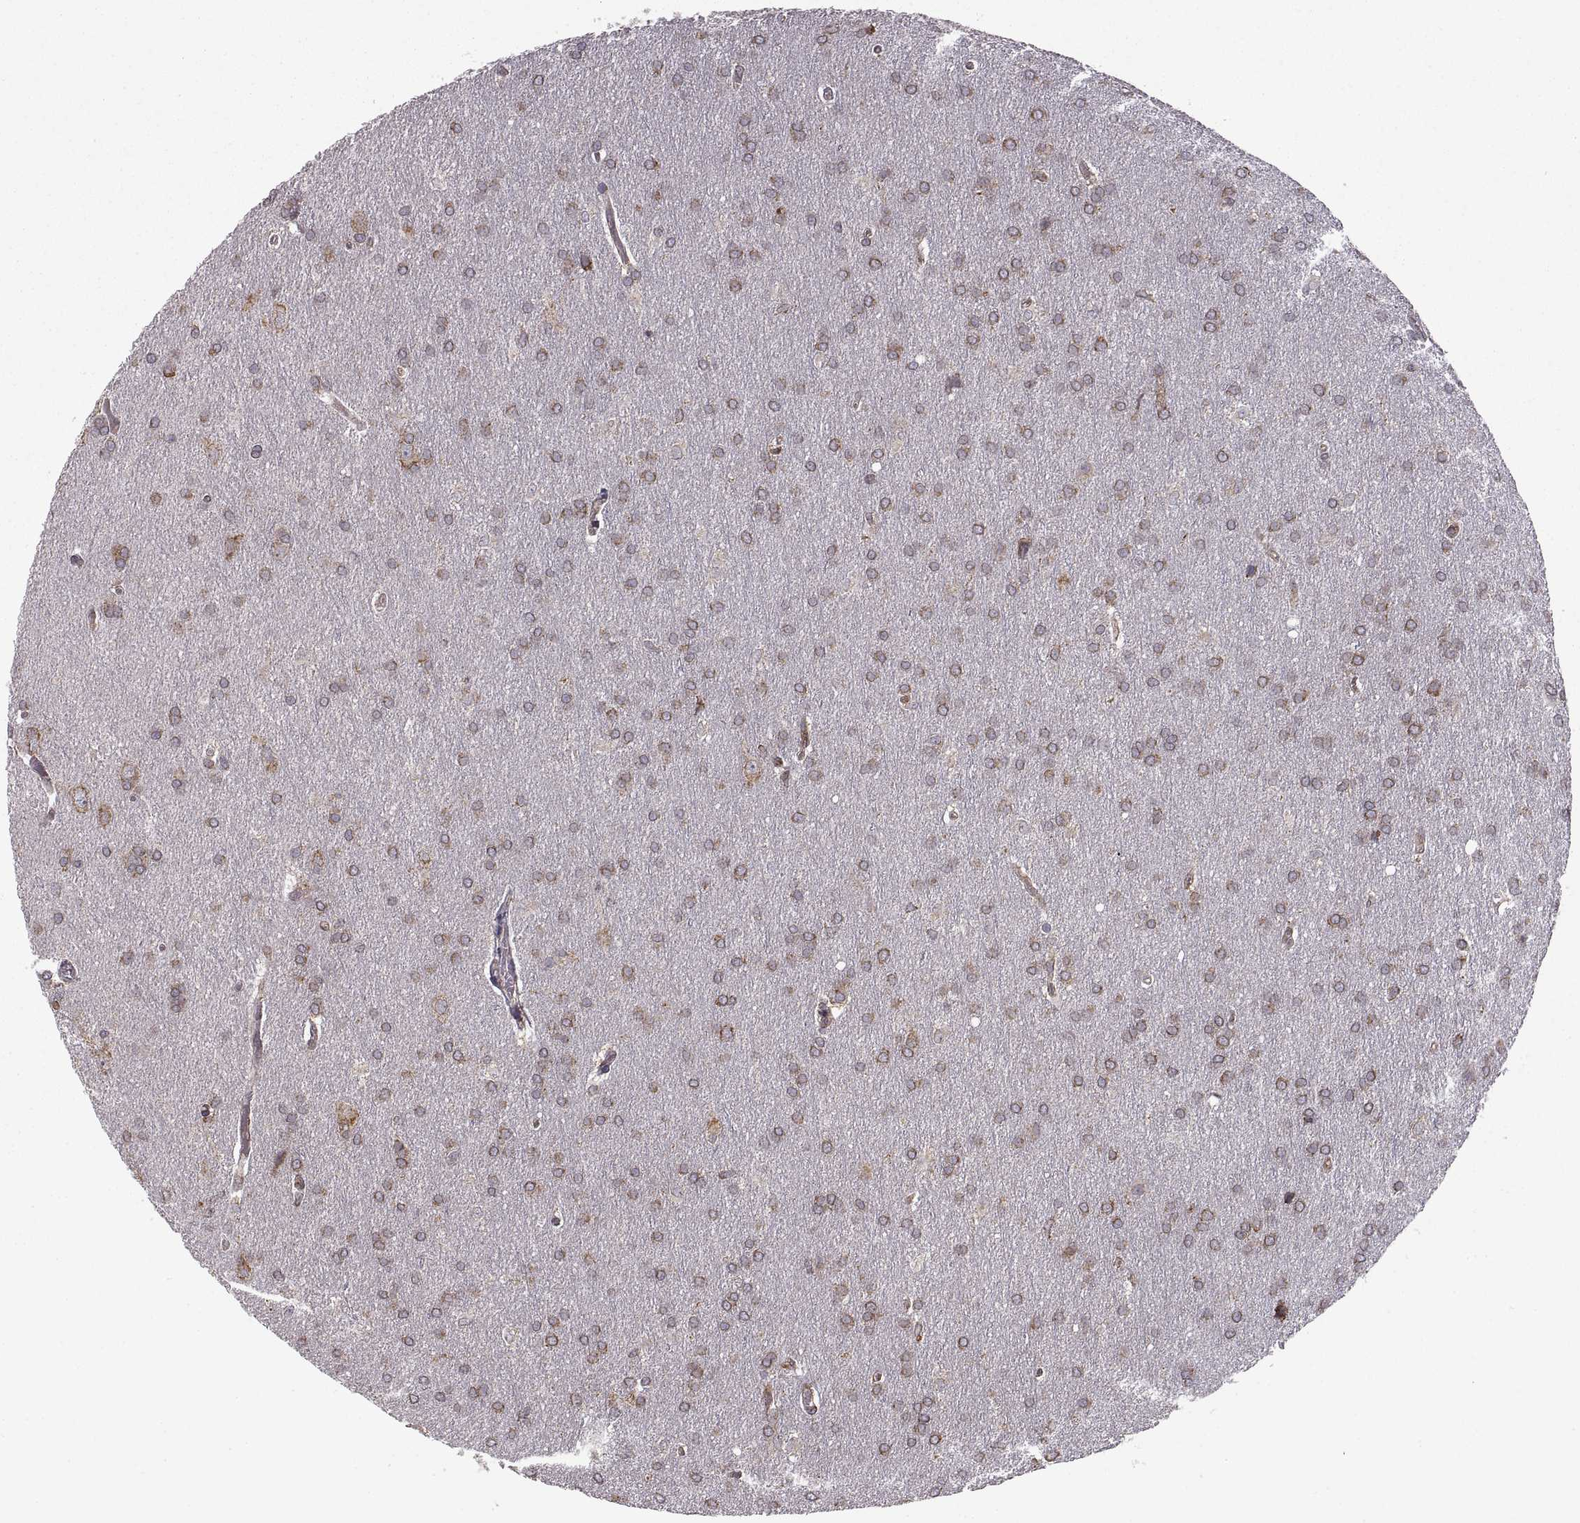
{"staining": {"intensity": "moderate", "quantity": "<25%", "location": "cytoplasmic/membranous"}, "tissue": "glioma", "cell_type": "Tumor cells", "image_type": "cancer", "snomed": [{"axis": "morphology", "description": "Glioma, malignant, Low grade"}, {"axis": "topography", "description": "Brain"}], "caption": "About <25% of tumor cells in human glioma show moderate cytoplasmic/membranous protein staining as visualized by brown immunohistochemical staining.", "gene": "PDIA3", "patient": {"sex": "female", "age": 32}}